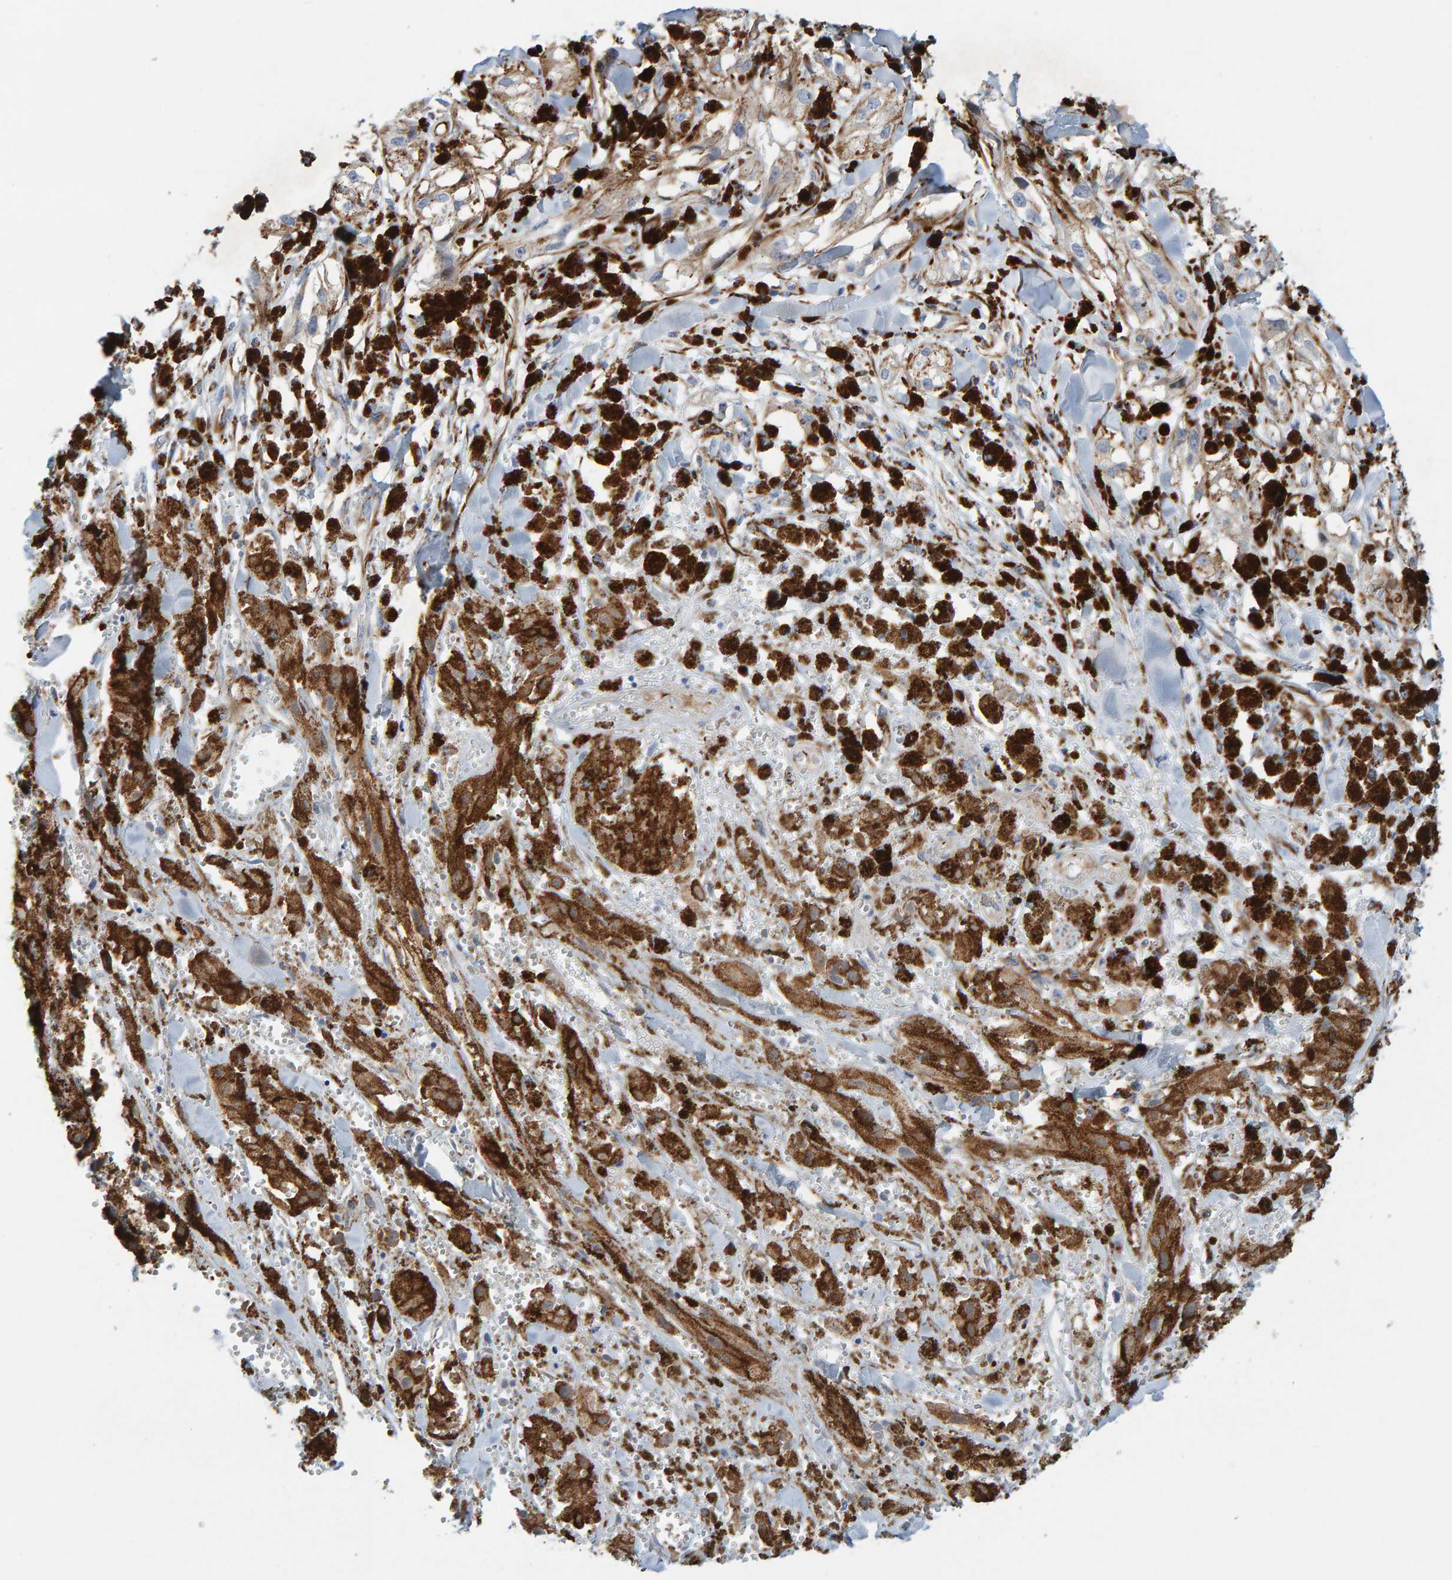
{"staining": {"intensity": "negative", "quantity": "none", "location": "none"}, "tissue": "melanoma", "cell_type": "Tumor cells", "image_type": "cancer", "snomed": [{"axis": "morphology", "description": "Malignant melanoma, NOS"}, {"axis": "topography", "description": "Skin"}], "caption": "IHC image of human malignant melanoma stained for a protein (brown), which exhibits no expression in tumor cells. (Brightfield microscopy of DAB (3,3'-diaminobenzidine) immunohistochemistry (IHC) at high magnification).", "gene": "POLG2", "patient": {"sex": "male", "age": 88}}